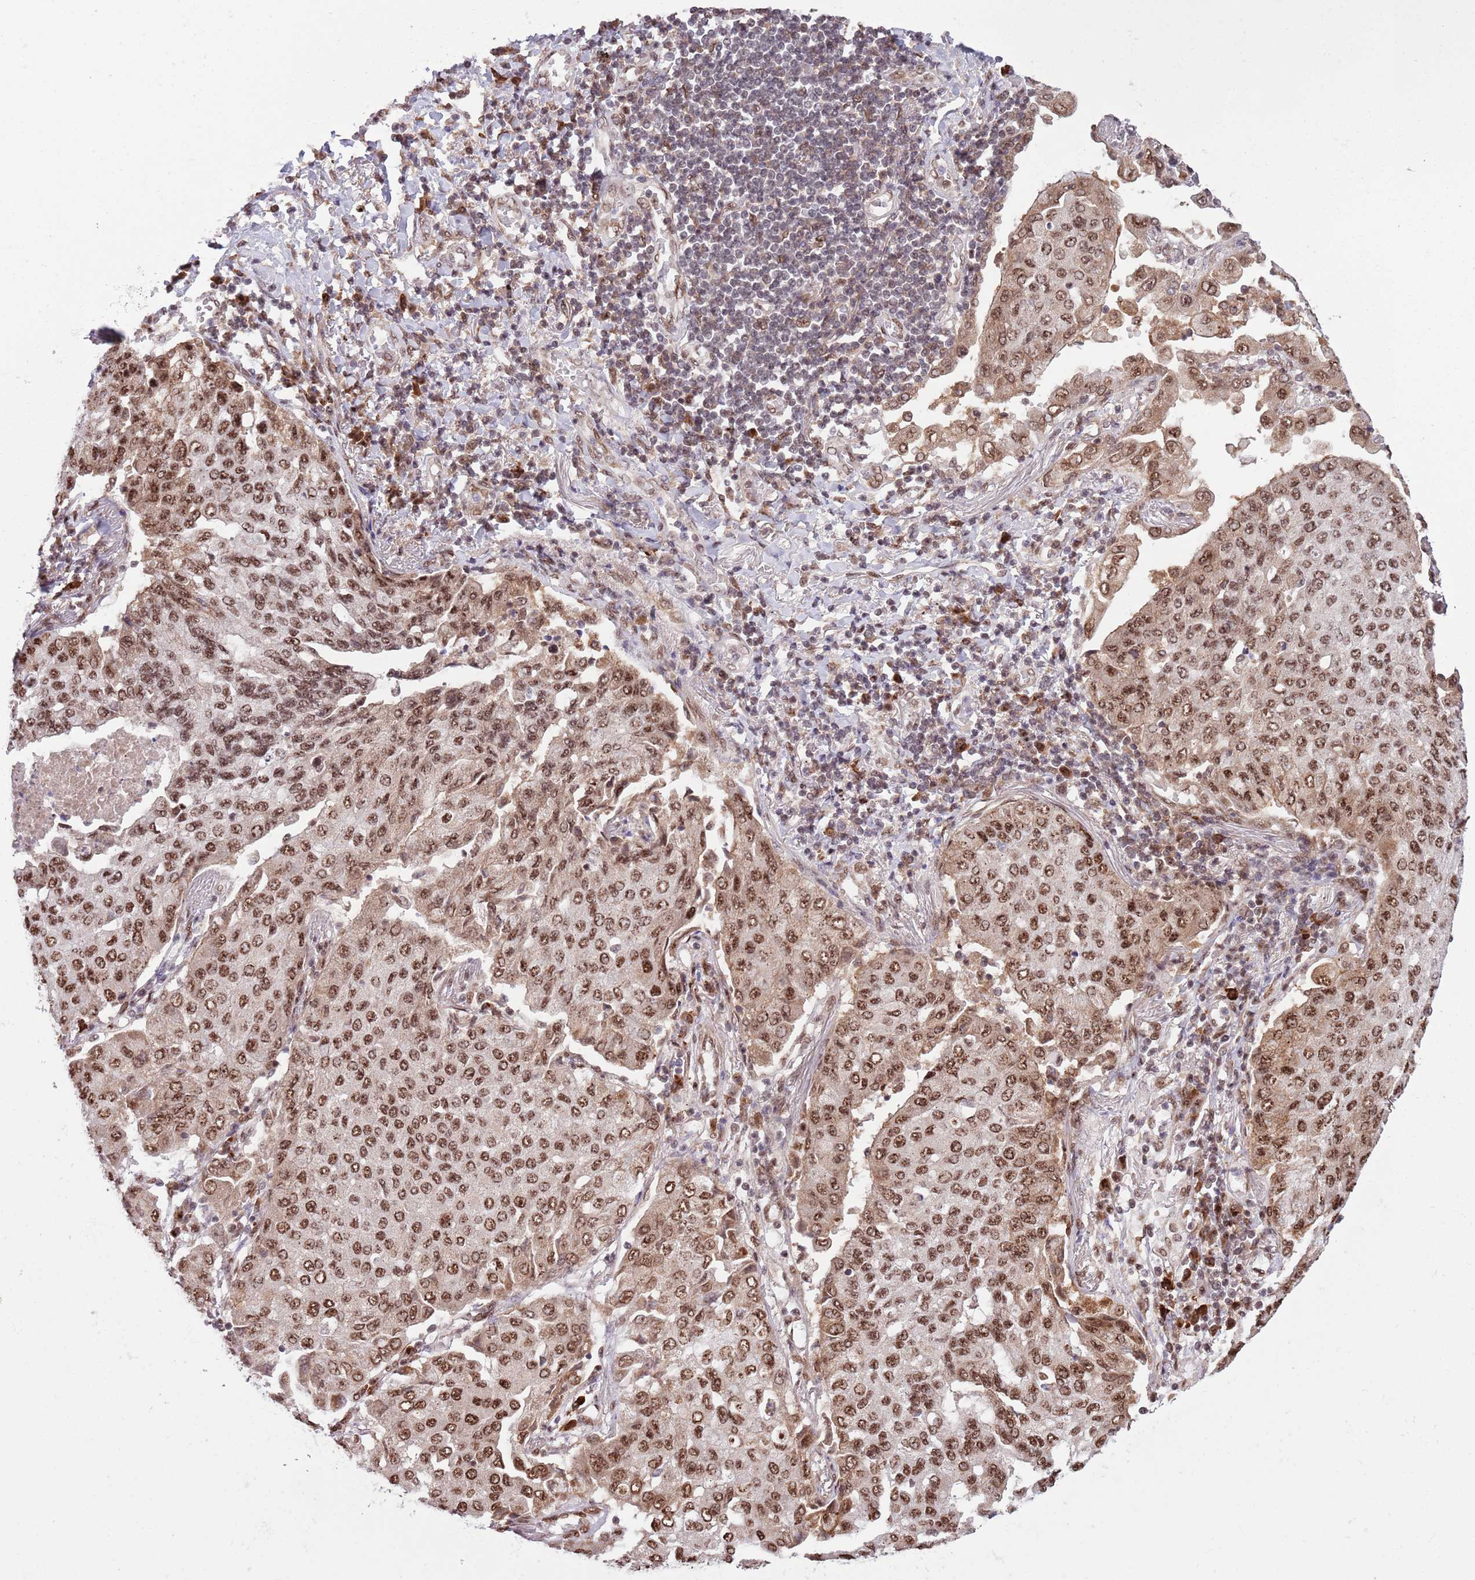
{"staining": {"intensity": "moderate", "quantity": ">75%", "location": "nuclear"}, "tissue": "lung cancer", "cell_type": "Tumor cells", "image_type": "cancer", "snomed": [{"axis": "morphology", "description": "Squamous cell carcinoma, NOS"}, {"axis": "topography", "description": "Lung"}], "caption": "DAB (3,3'-diaminobenzidine) immunohistochemical staining of lung cancer (squamous cell carcinoma) shows moderate nuclear protein expression in approximately >75% of tumor cells.", "gene": "SIPA1L3", "patient": {"sex": "male", "age": 74}}